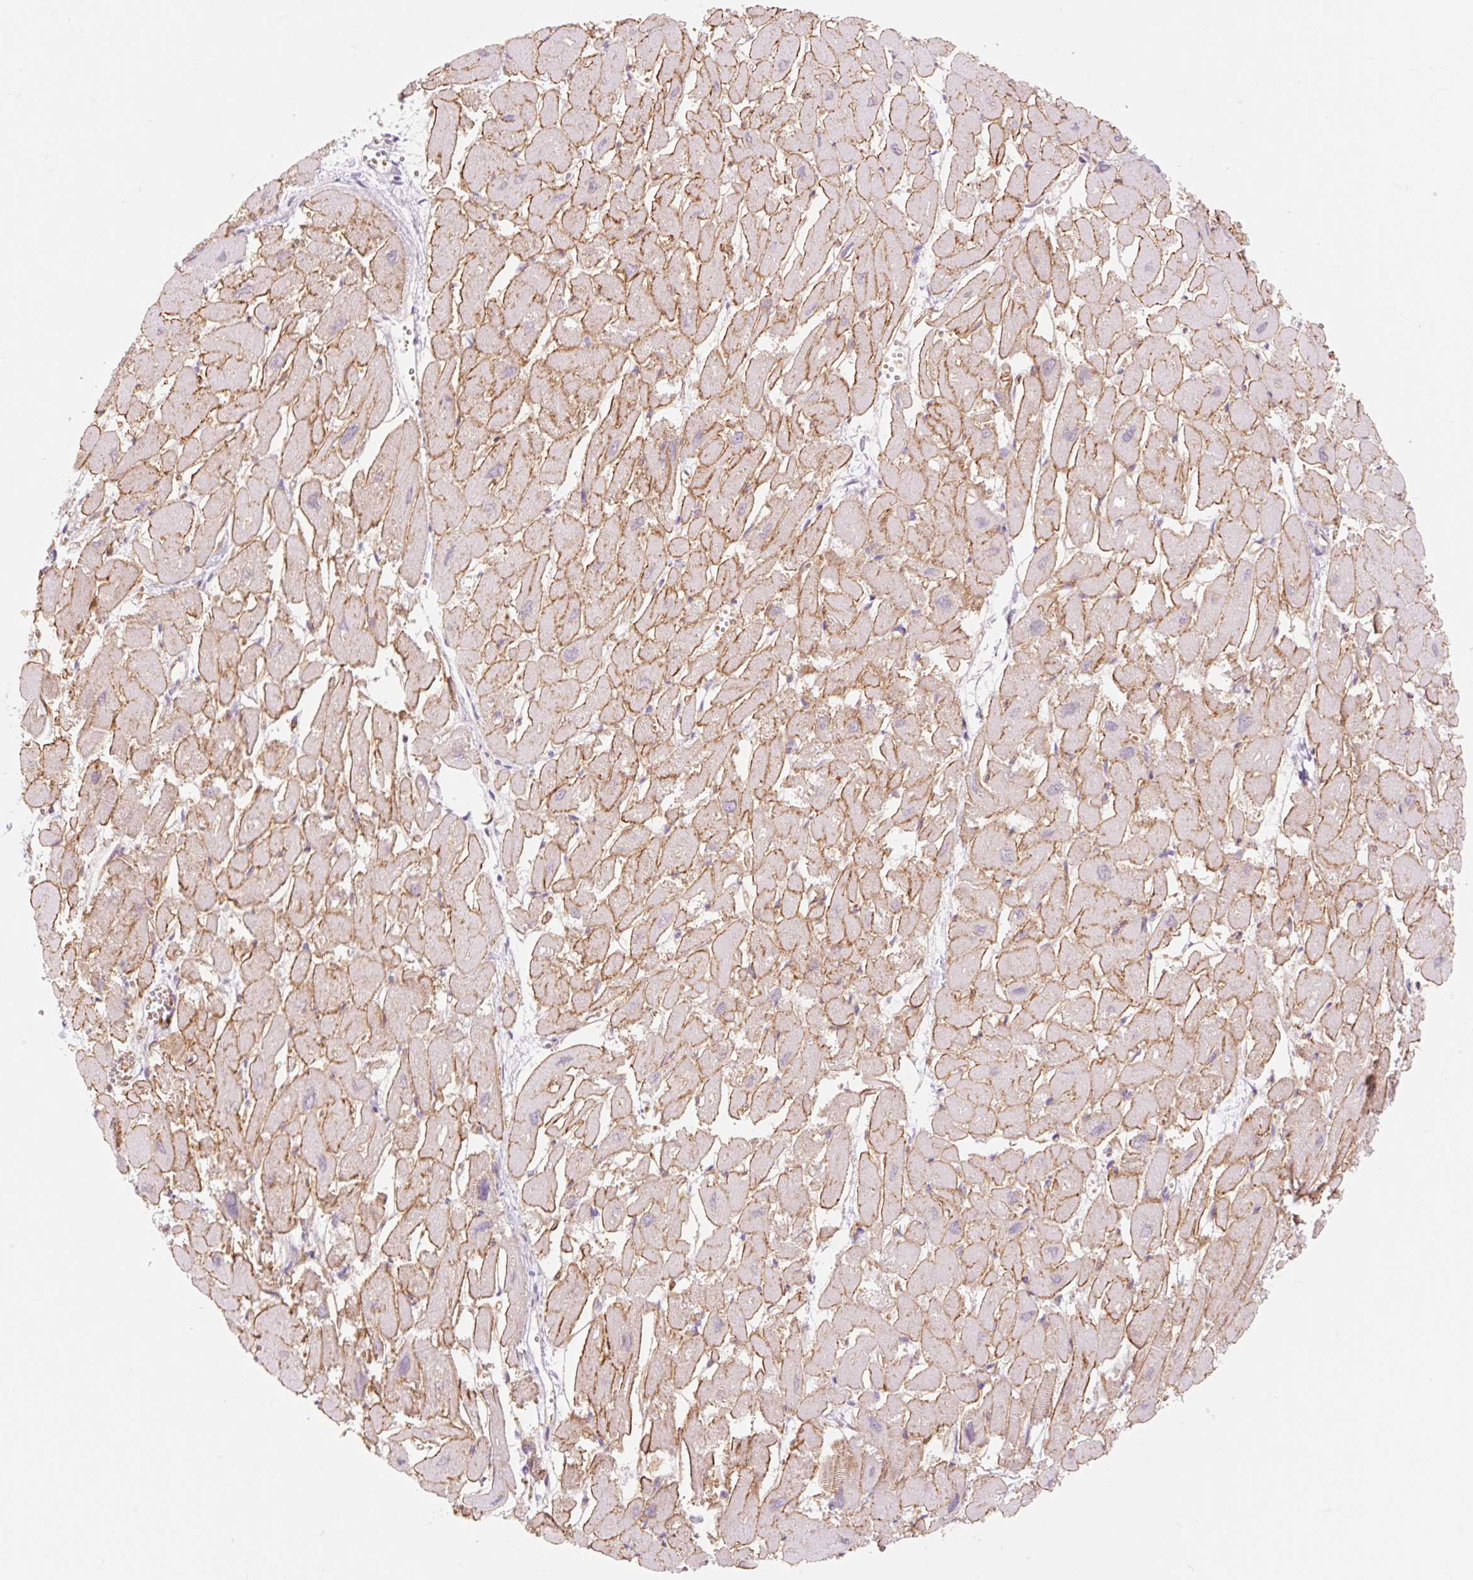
{"staining": {"intensity": "moderate", "quantity": "25%-75%", "location": "cytoplasmic/membranous"}, "tissue": "heart muscle", "cell_type": "Cardiomyocytes", "image_type": "normal", "snomed": [{"axis": "morphology", "description": "Normal tissue, NOS"}, {"axis": "topography", "description": "Heart"}], "caption": "A brown stain labels moderate cytoplasmic/membranous expression of a protein in cardiomyocytes of benign human heart muscle.", "gene": "TAF1L", "patient": {"sex": "male", "age": 54}}